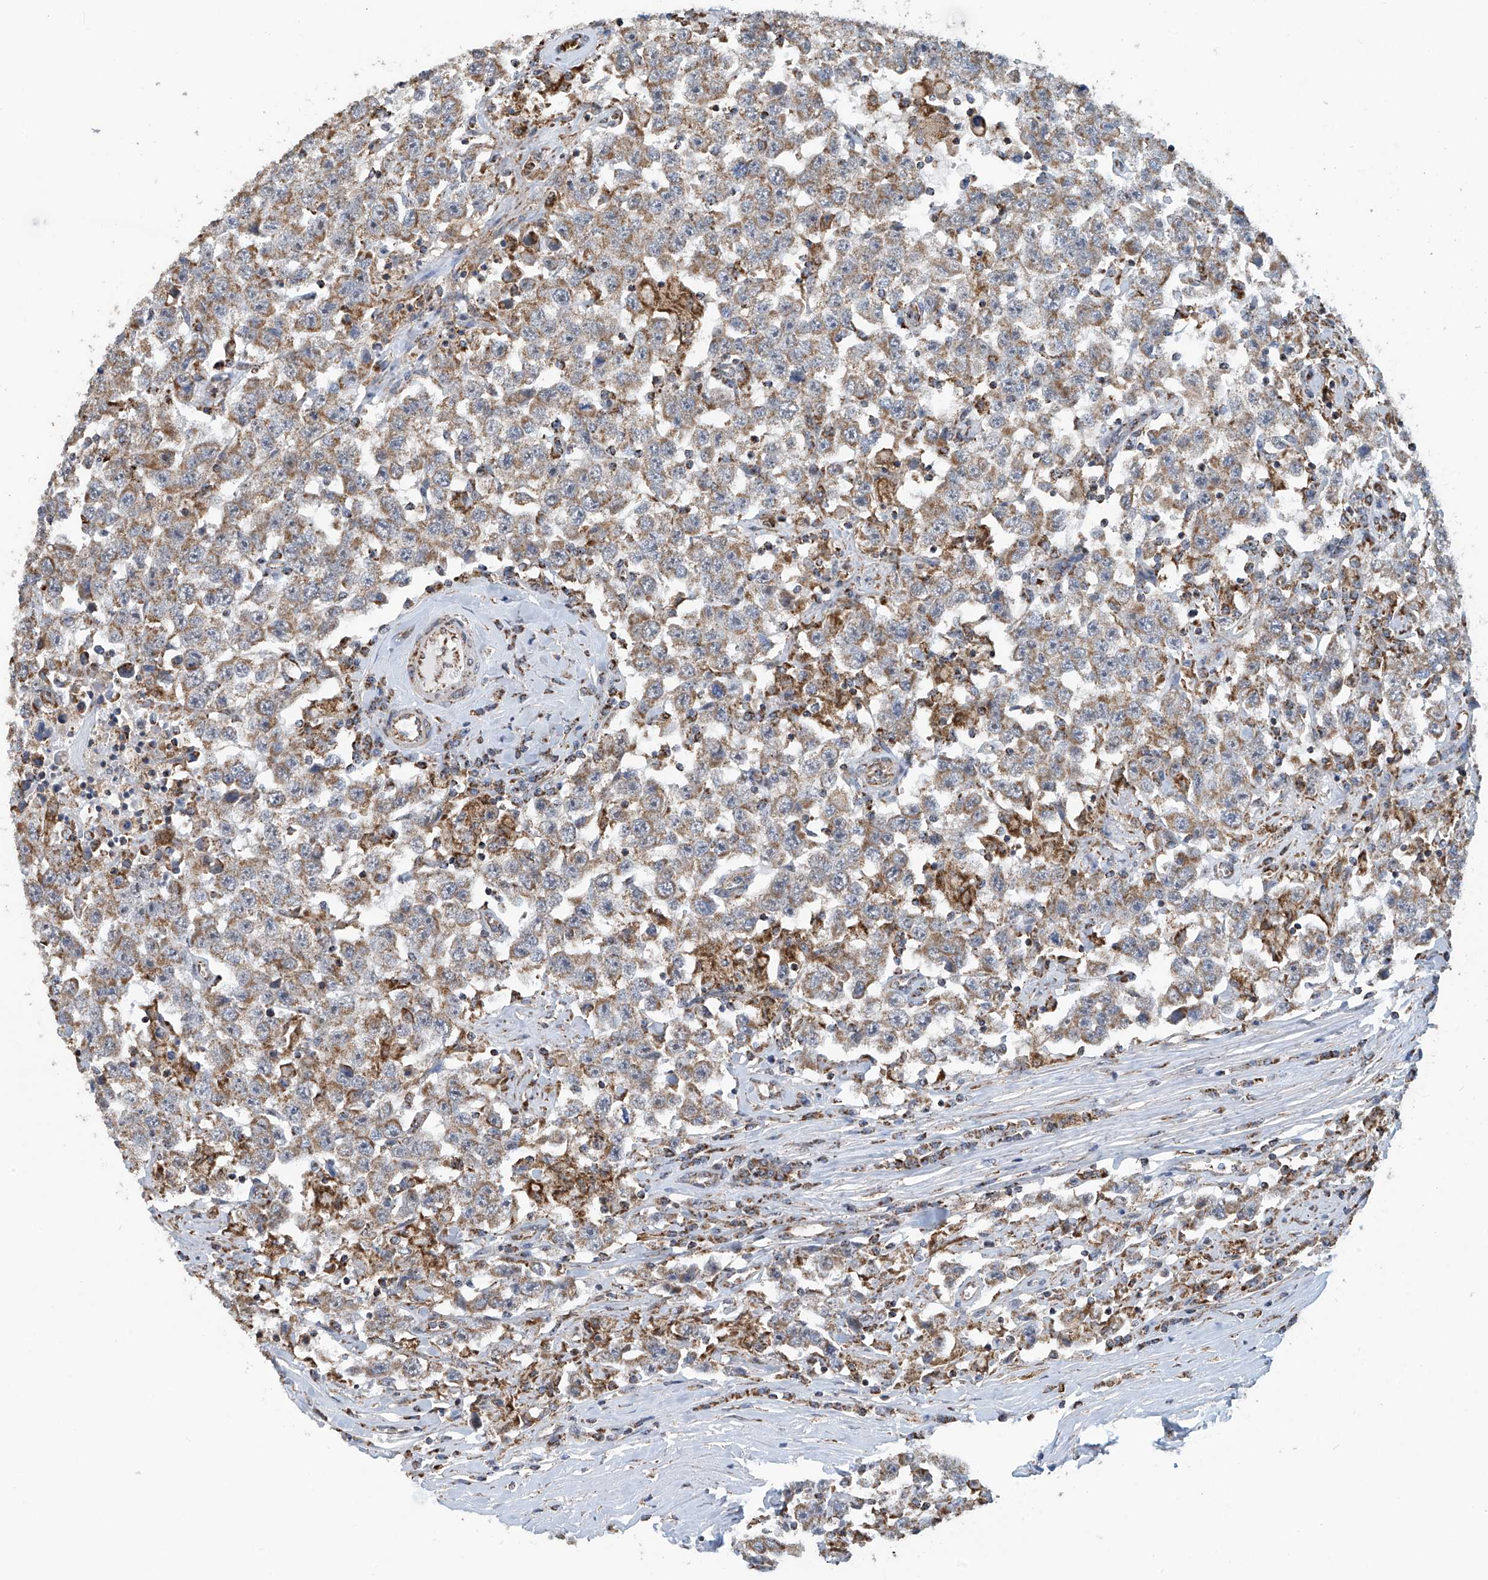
{"staining": {"intensity": "moderate", "quantity": ">75%", "location": "cytoplasmic/membranous"}, "tissue": "testis cancer", "cell_type": "Tumor cells", "image_type": "cancer", "snomed": [{"axis": "morphology", "description": "Seminoma, NOS"}, {"axis": "topography", "description": "Testis"}], "caption": "Protein staining of seminoma (testis) tissue displays moderate cytoplasmic/membranous staining in about >75% of tumor cells.", "gene": "COMMD1", "patient": {"sex": "male", "age": 41}}